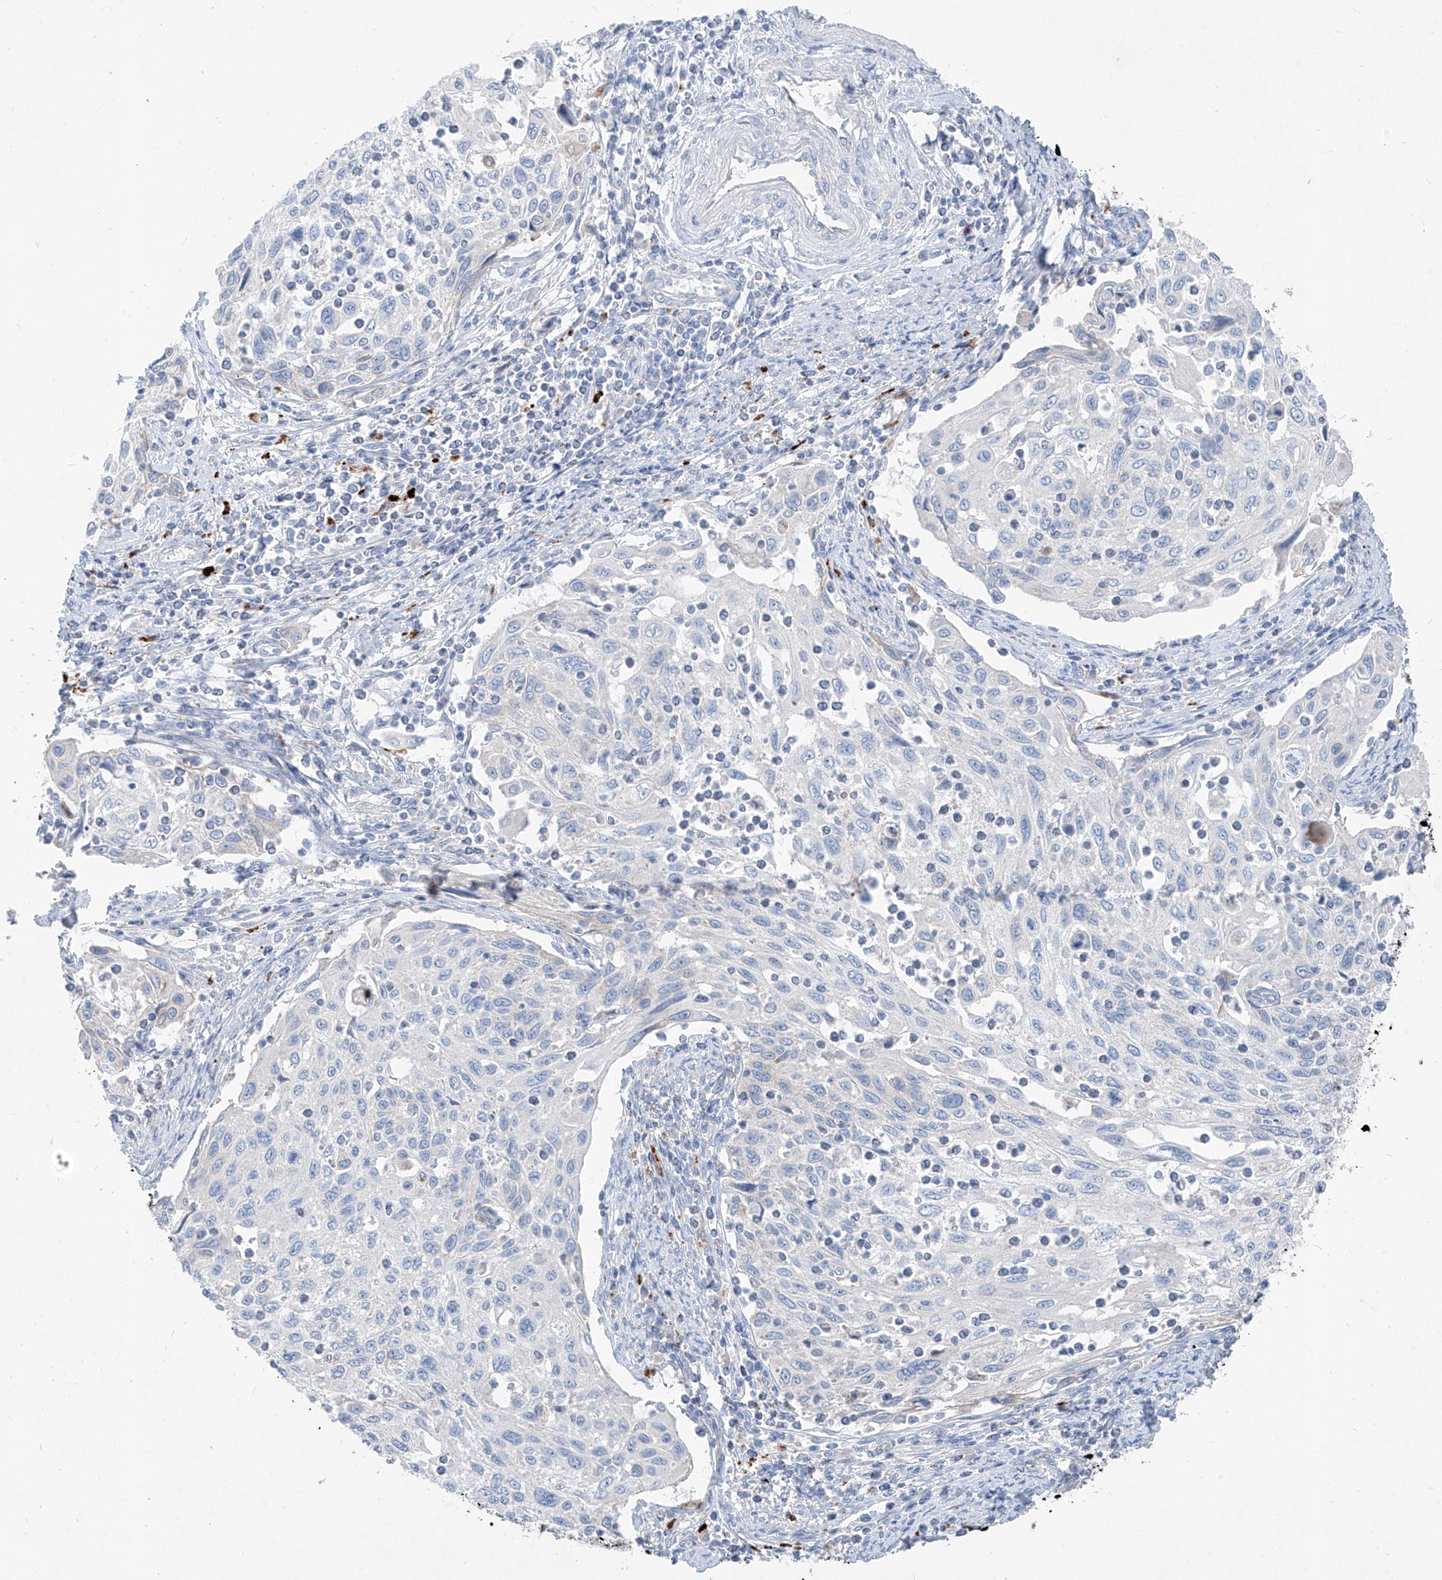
{"staining": {"intensity": "negative", "quantity": "none", "location": "none"}, "tissue": "cervical cancer", "cell_type": "Tumor cells", "image_type": "cancer", "snomed": [{"axis": "morphology", "description": "Squamous cell carcinoma, NOS"}, {"axis": "topography", "description": "Cervix"}], "caption": "Cervical cancer was stained to show a protein in brown. There is no significant positivity in tumor cells.", "gene": "GPR137C", "patient": {"sex": "female", "age": 70}}